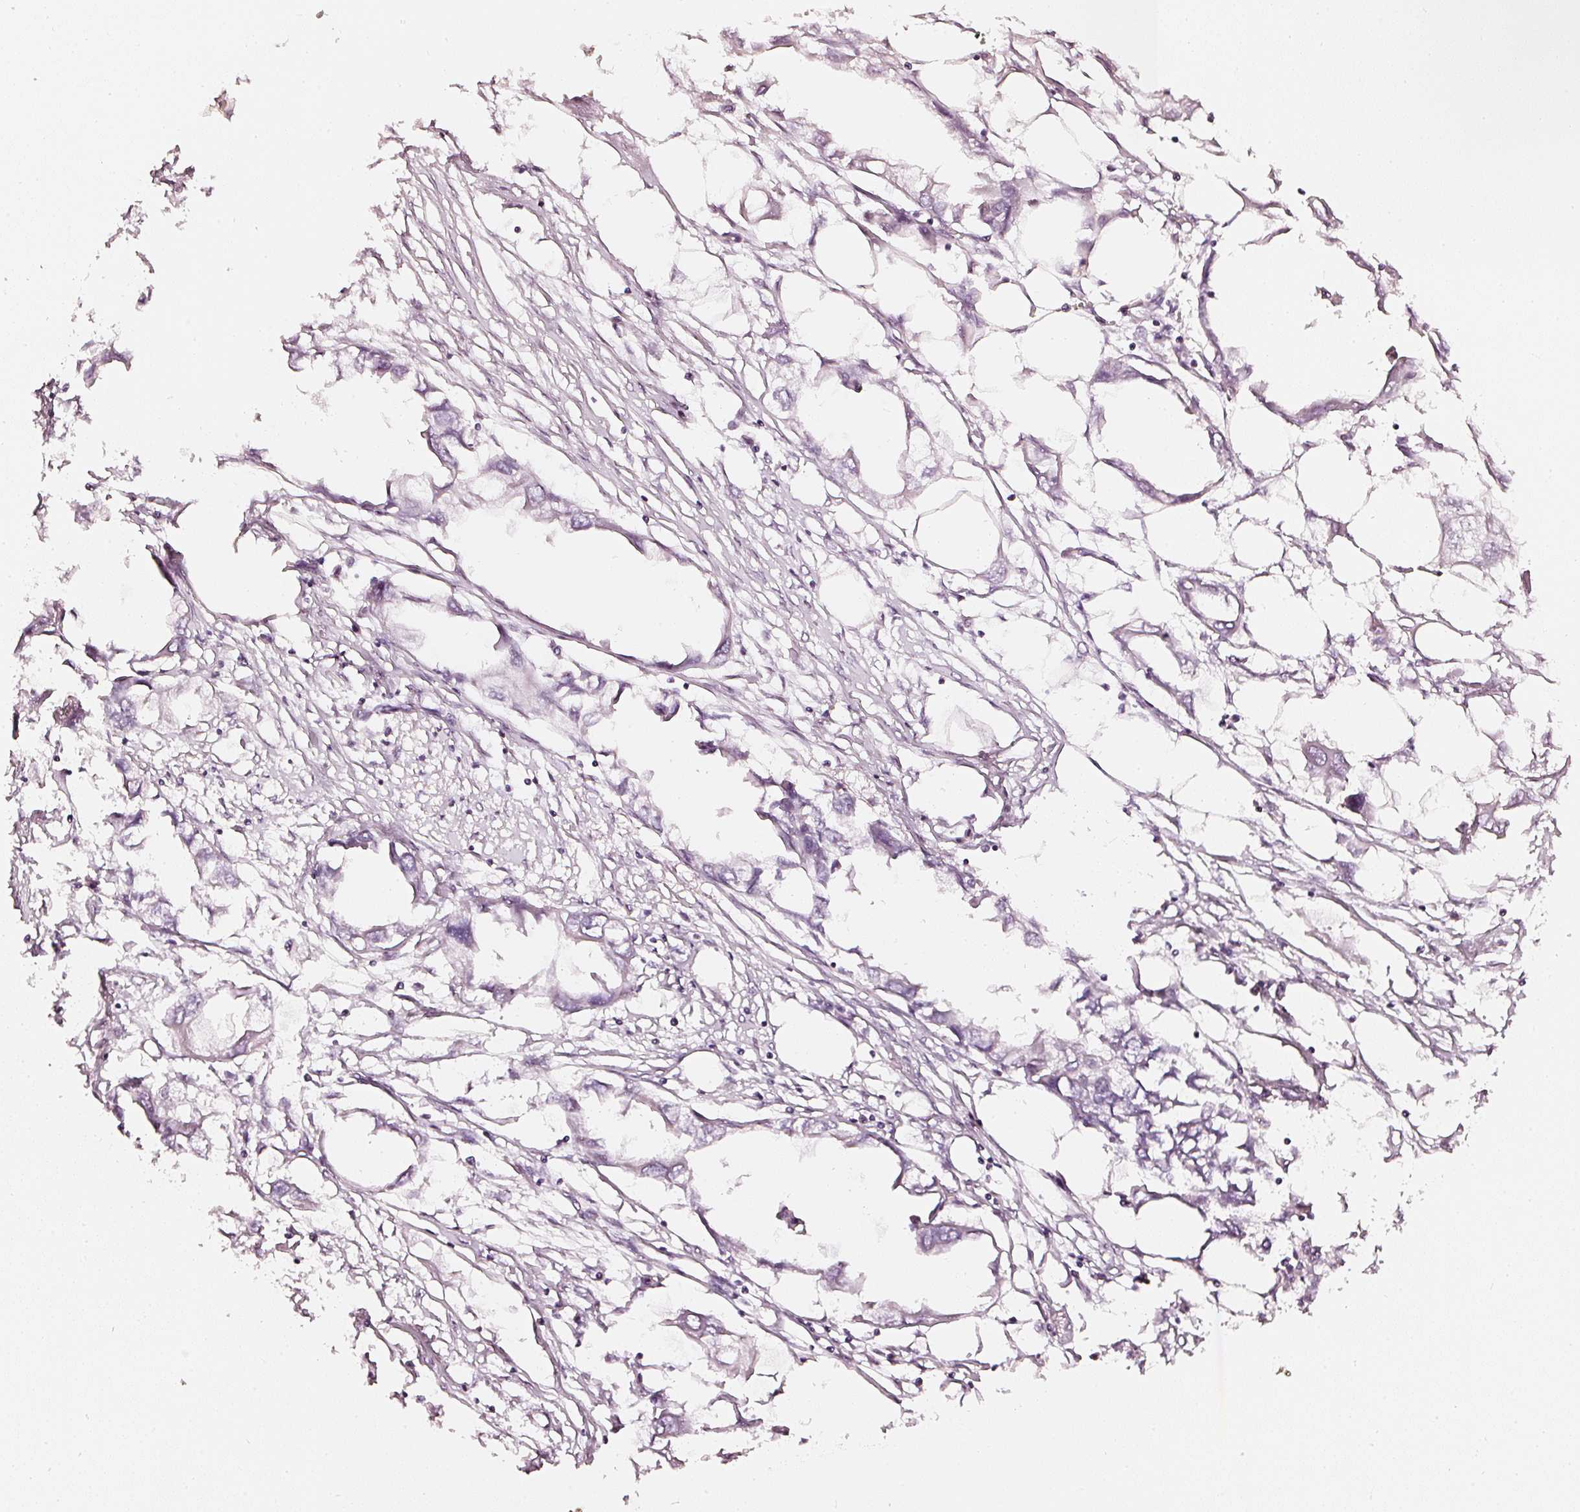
{"staining": {"intensity": "negative", "quantity": "none", "location": "none"}, "tissue": "endometrial cancer", "cell_type": "Tumor cells", "image_type": "cancer", "snomed": [{"axis": "morphology", "description": "Adenocarcinoma, NOS"}, {"axis": "morphology", "description": "Adenocarcinoma, metastatic, NOS"}, {"axis": "topography", "description": "Adipose tissue"}, {"axis": "topography", "description": "Endometrium"}], "caption": "Immunohistochemistry of endometrial metastatic adenocarcinoma exhibits no expression in tumor cells.", "gene": "CNP", "patient": {"sex": "female", "age": 67}}